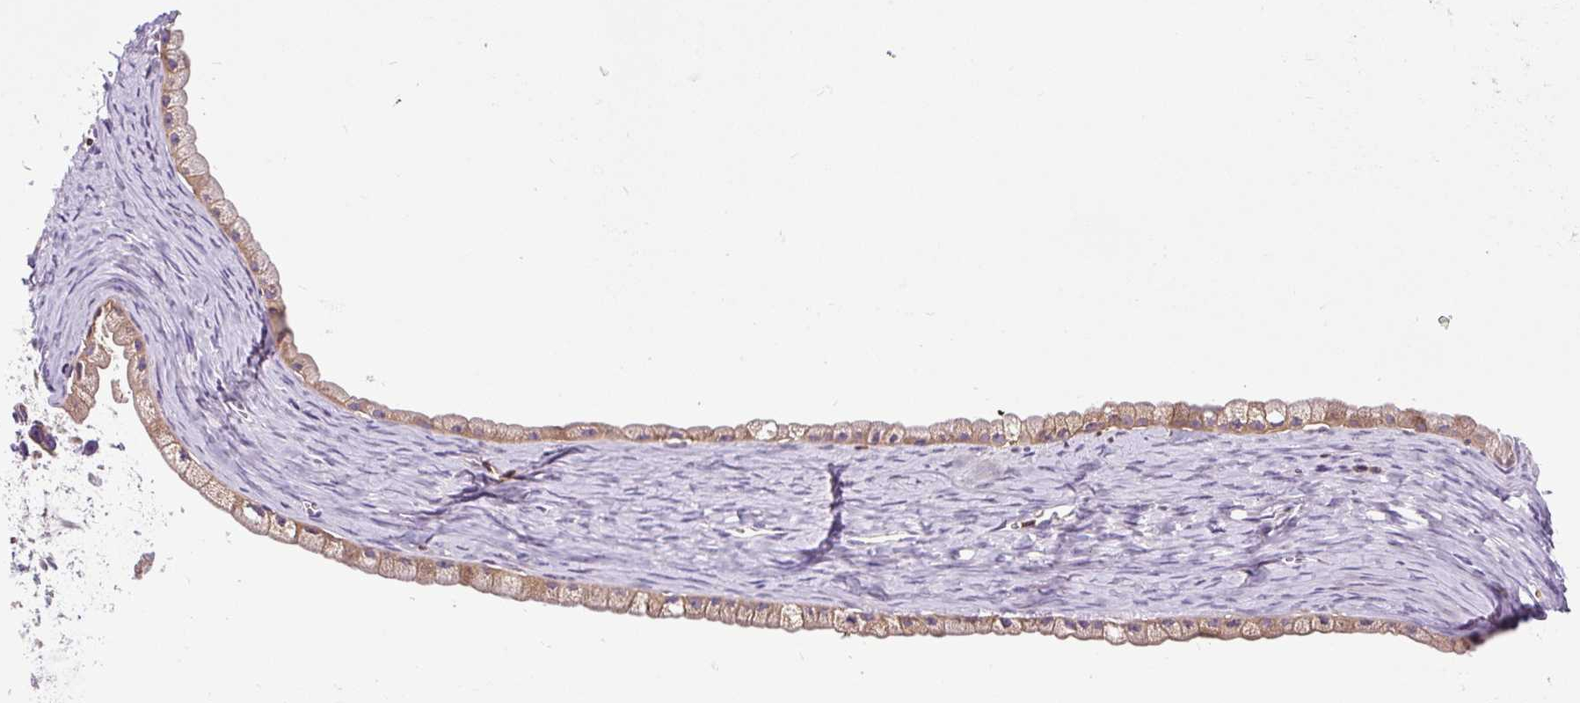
{"staining": {"intensity": "weak", "quantity": ">75%", "location": "cytoplasmic/membranous"}, "tissue": "ovarian cancer", "cell_type": "Tumor cells", "image_type": "cancer", "snomed": [{"axis": "morphology", "description": "Cystadenocarcinoma, mucinous, NOS"}, {"axis": "topography", "description": "Ovary"}], "caption": "A histopathology image of ovarian cancer (mucinous cystadenocarcinoma) stained for a protein shows weak cytoplasmic/membranous brown staining in tumor cells.", "gene": "CISD3", "patient": {"sex": "female", "age": 61}}